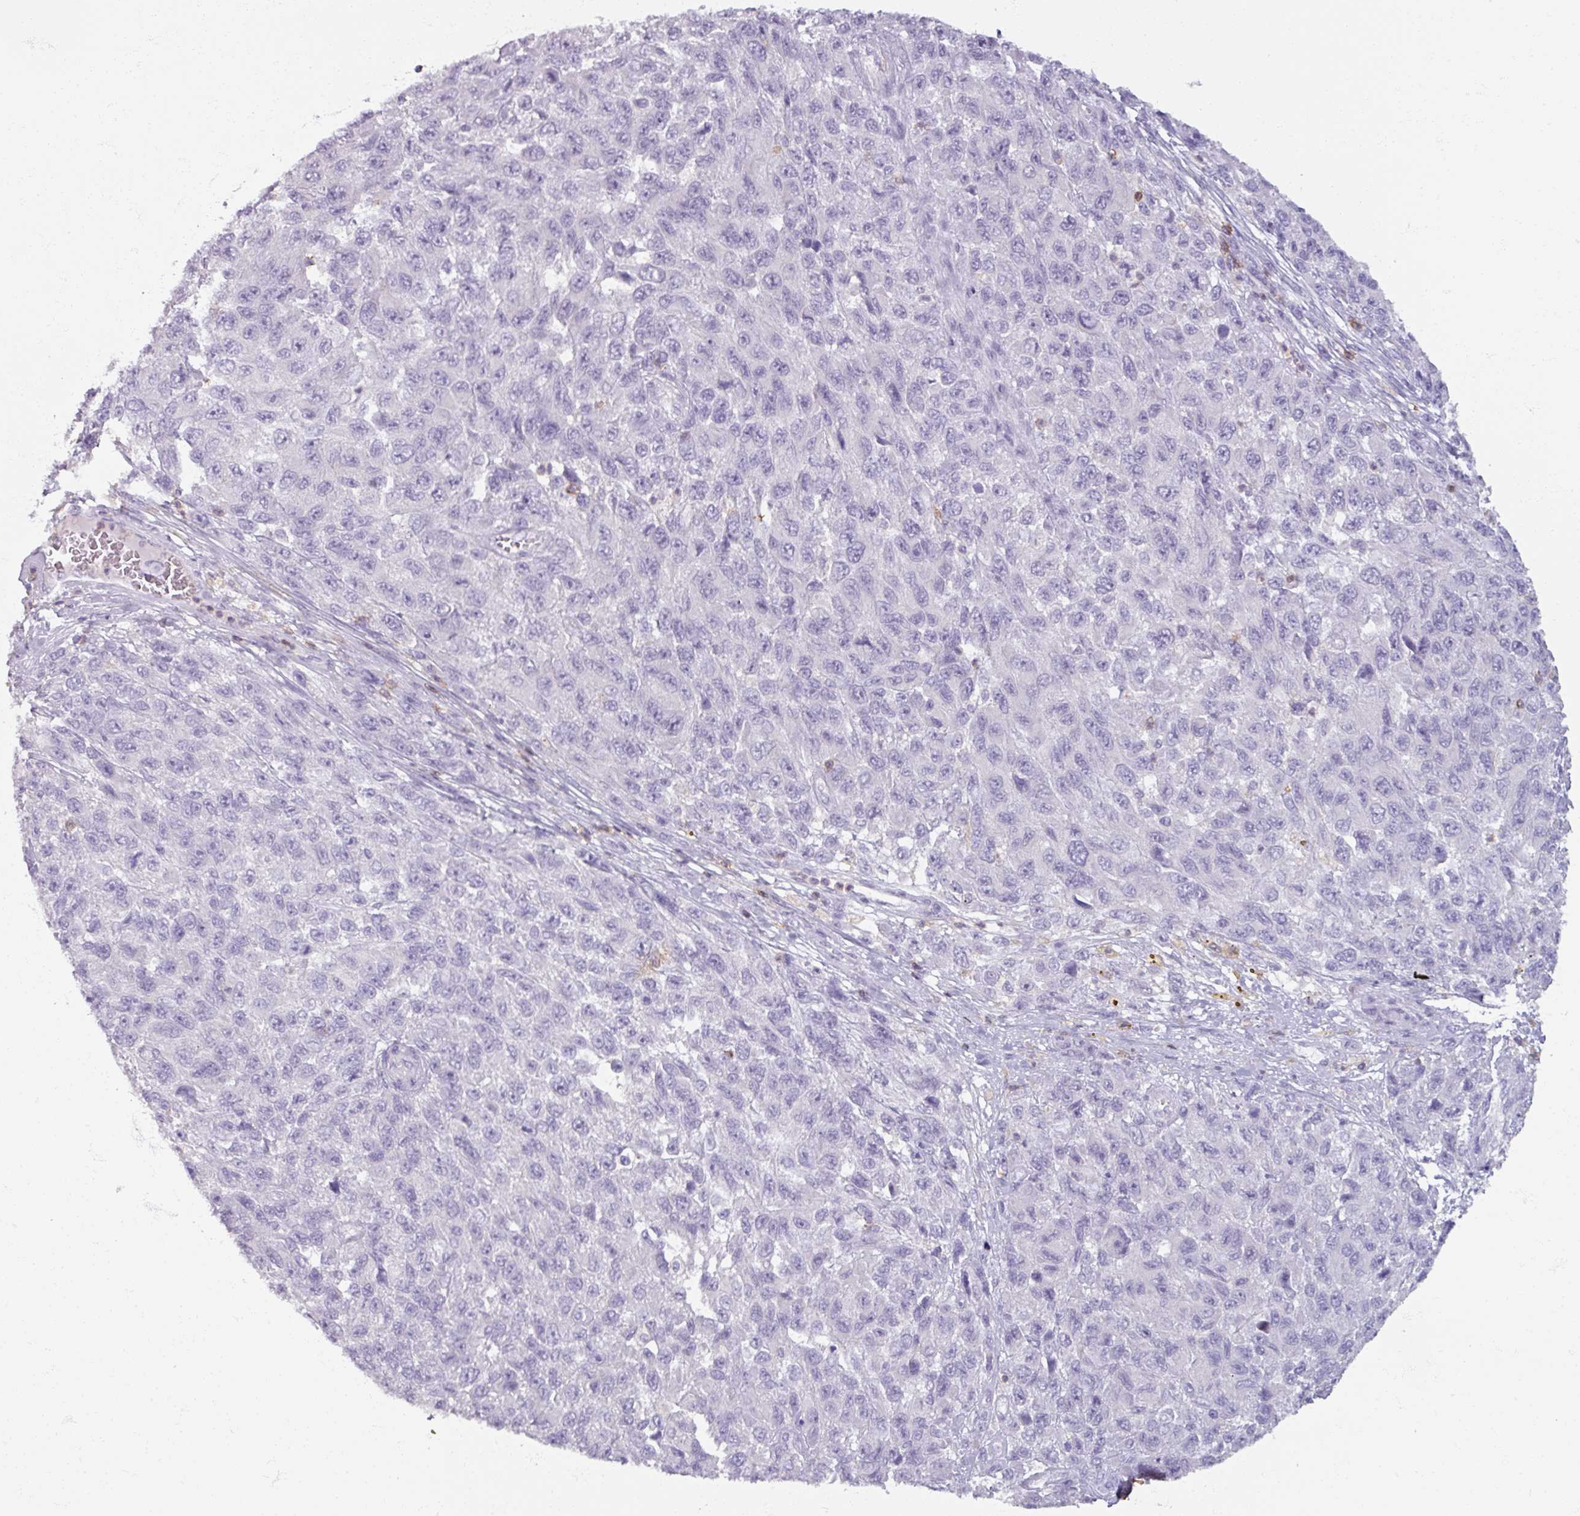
{"staining": {"intensity": "negative", "quantity": "none", "location": "none"}, "tissue": "melanoma", "cell_type": "Tumor cells", "image_type": "cancer", "snomed": [{"axis": "morphology", "description": "Normal tissue, NOS"}, {"axis": "morphology", "description": "Malignant melanoma, NOS"}, {"axis": "topography", "description": "Skin"}], "caption": "This is an IHC micrograph of human malignant melanoma. There is no positivity in tumor cells.", "gene": "PTPRC", "patient": {"sex": "female", "age": 96}}